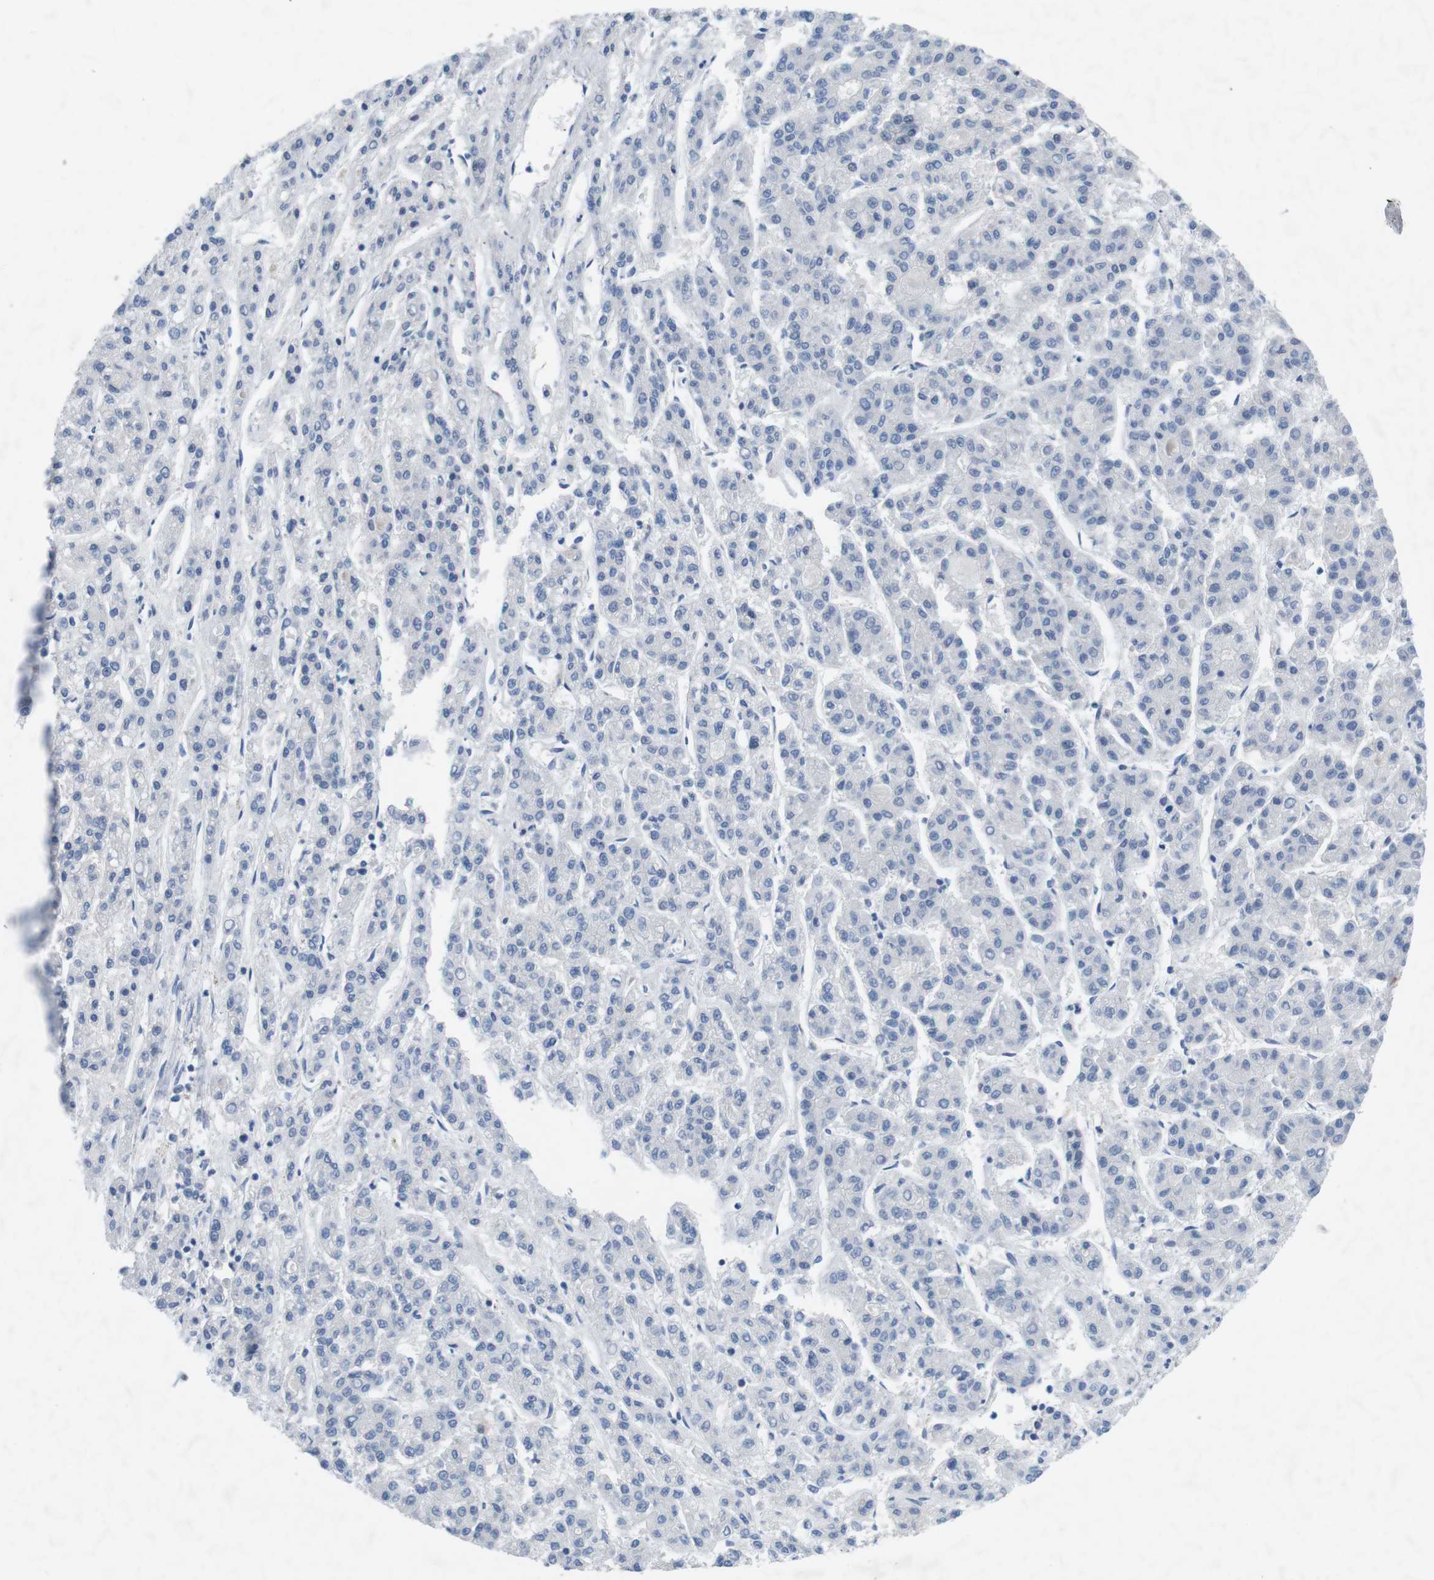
{"staining": {"intensity": "negative", "quantity": "none", "location": "none"}, "tissue": "liver cancer", "cell_type": "Tumor cells", "image_type": "cancer", "snomed": [{"axis": "morphology", "description": "Carcinoma, Hepatocellular, NOS"}, {"axis": "topography", "description": "Liver"}], "caption": "The histopathology image shows no staining of tumor cells in liver hepatocellular carcinoma.", "gene": "DCLK1", "patient": {"sex": "male", "age": 70}}